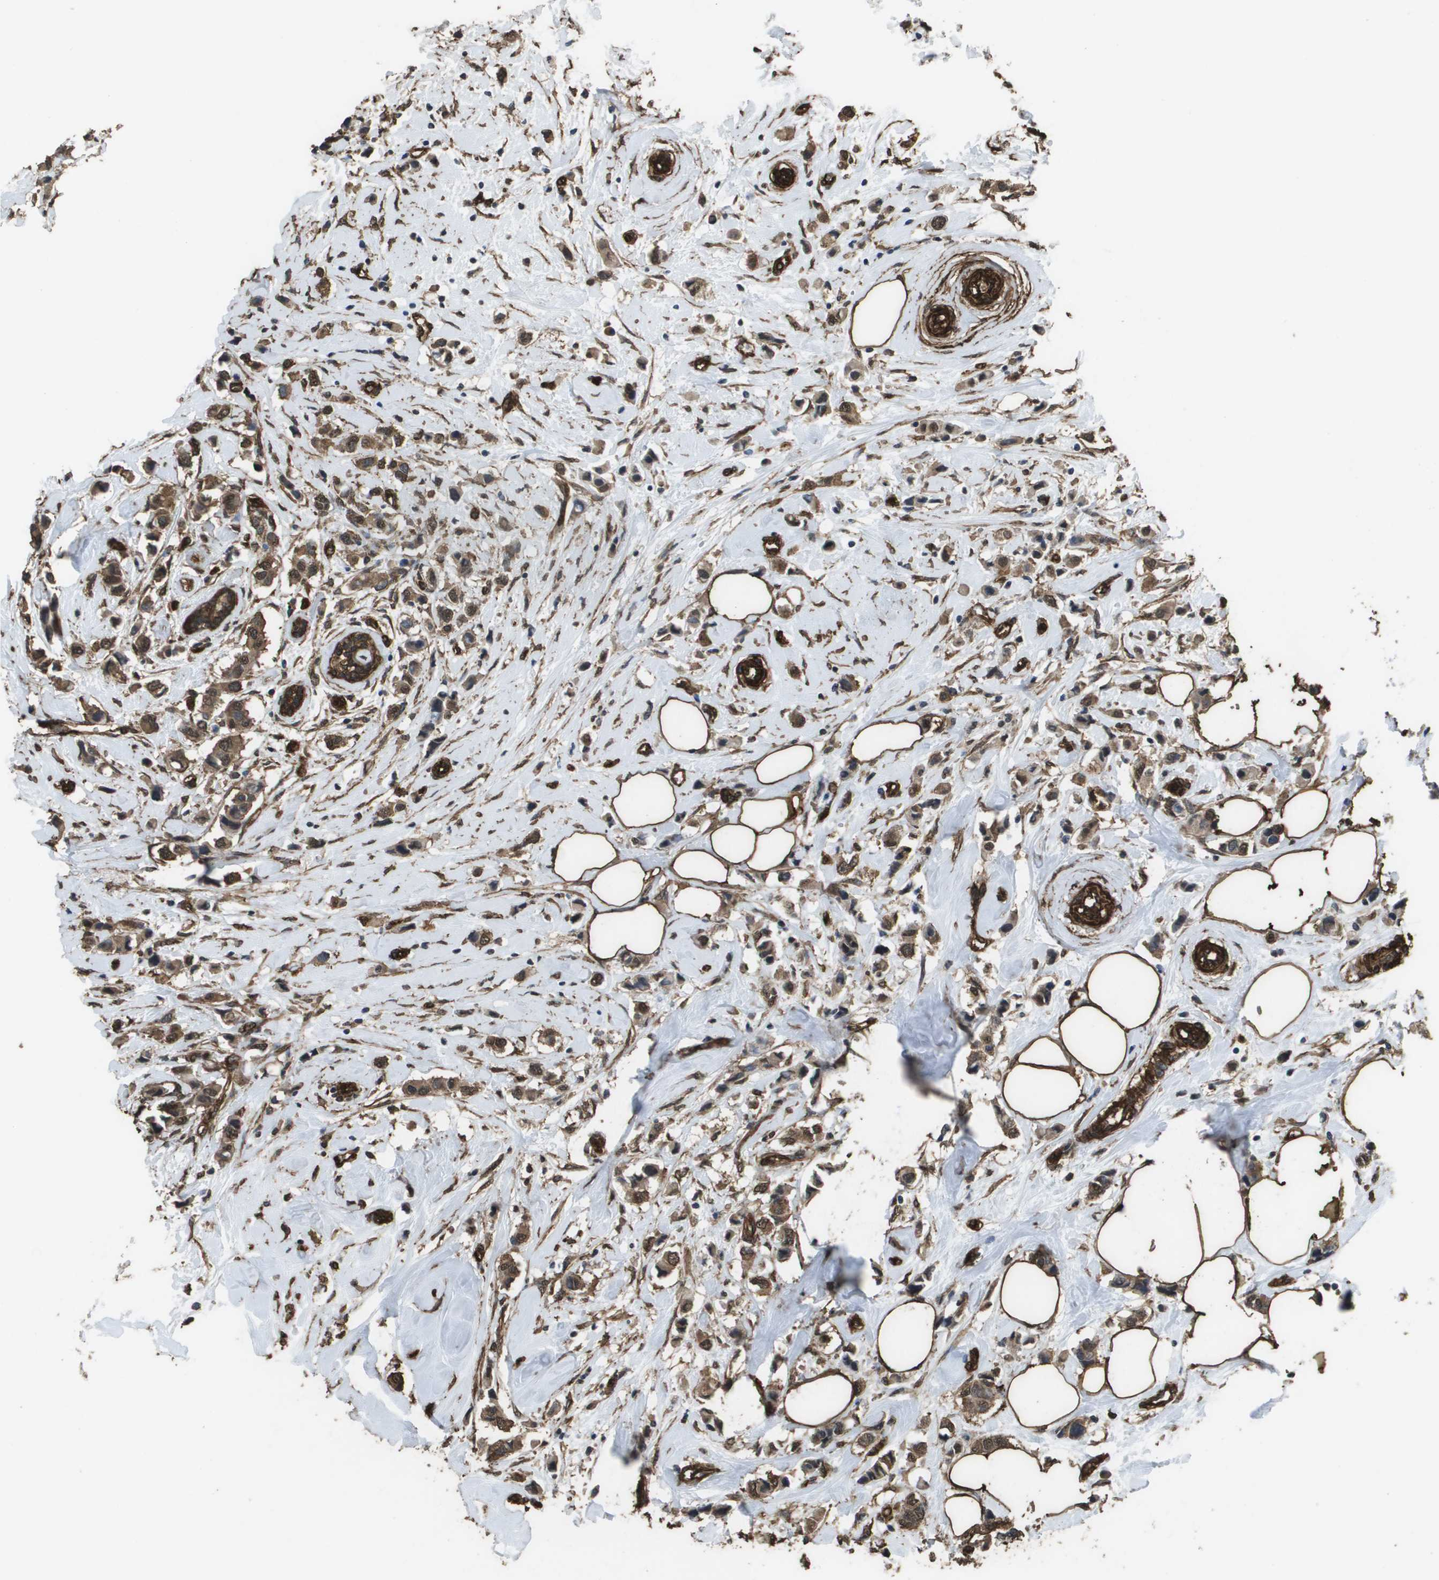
{"staining": {"intensity": "moderate", "quantity": ">75%", "location": "cytoplasmic/membranous,nuclear"}, "tissue": "breast cancer", "cell_type": "Tumor cells", "image_type": "cancer", "snomed": [{"axis": "morphology", "description": "Normal tissue, NOS"}, {"axis": "morphology", "description": "Duct carcinoma"}, {"axis": "topography", "description": "Breast"}], "caption": "A photomicrograph of breast intraductal carcinoma stained for a protein shows moderate cytoplasmic/membranous and nuclear brown staining in tumor cells. The staining was performed using DAB, with brown indicating positive protein expression. Nuclei are stained blue with hematoxylin.", "gene": "AAMP", "patient": {"sex": "female", "age": 50}}